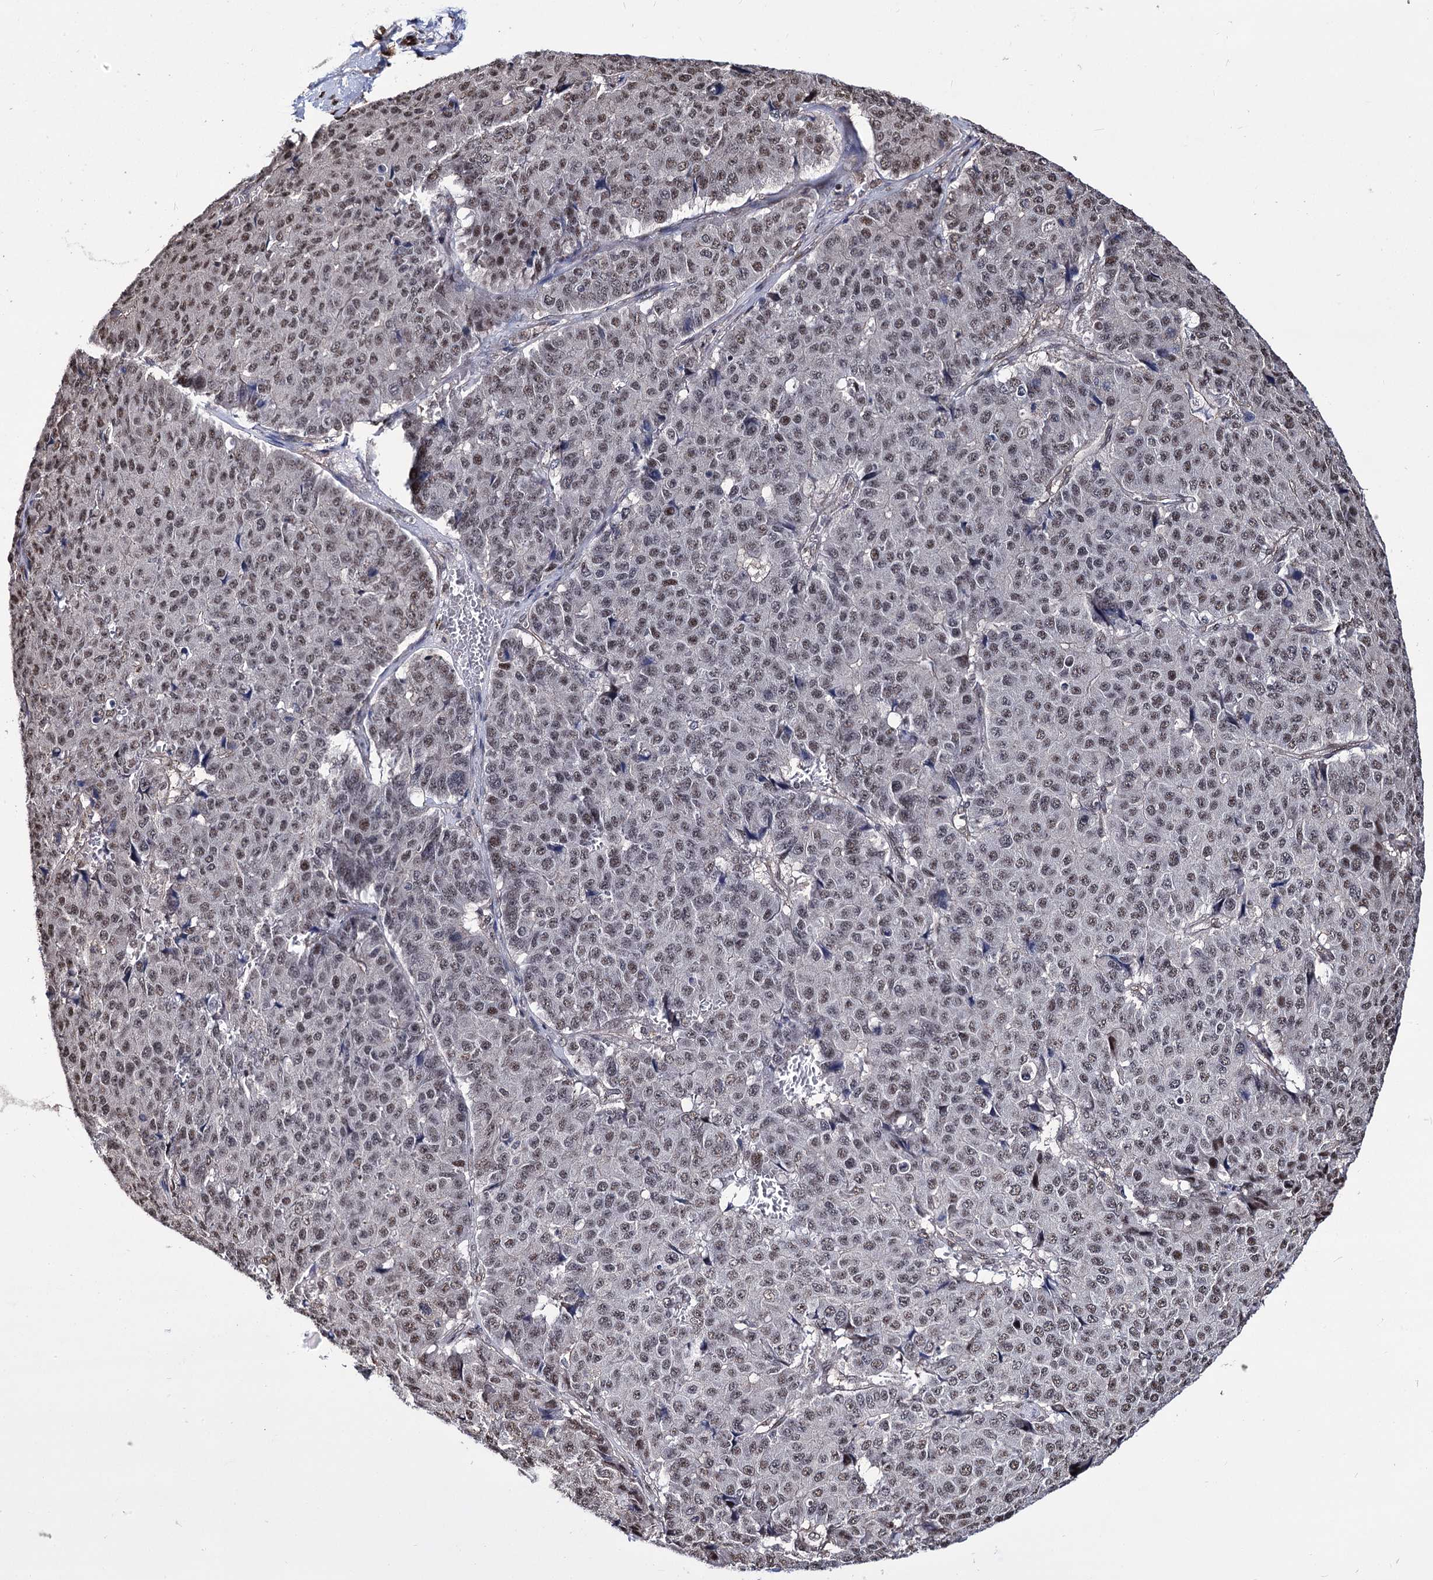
{"staining": {"intensity": "weak", "quantity": "<25%", "location": "nuclear"}, "tissue": "pancreatic cancer", "cell_type": "Tumor cells", "image_type": "cancer", "snomed": [{"axis": "morphology", "description": "Adenocarcinoma, NOS"}, {"axis": "topography", "description": "Pancreas"}], "caption": "This histopathology image is of pancreatic adenocarcinoma stained with immunohistochemistry (IHC) to label a protein in brown with the nuclei are counter-stained blue. There is no staining in tumor cells. Nuclei are stained in blue.", "gene": "CHMP7", "patient": {"sex": "male", "age": 50}}